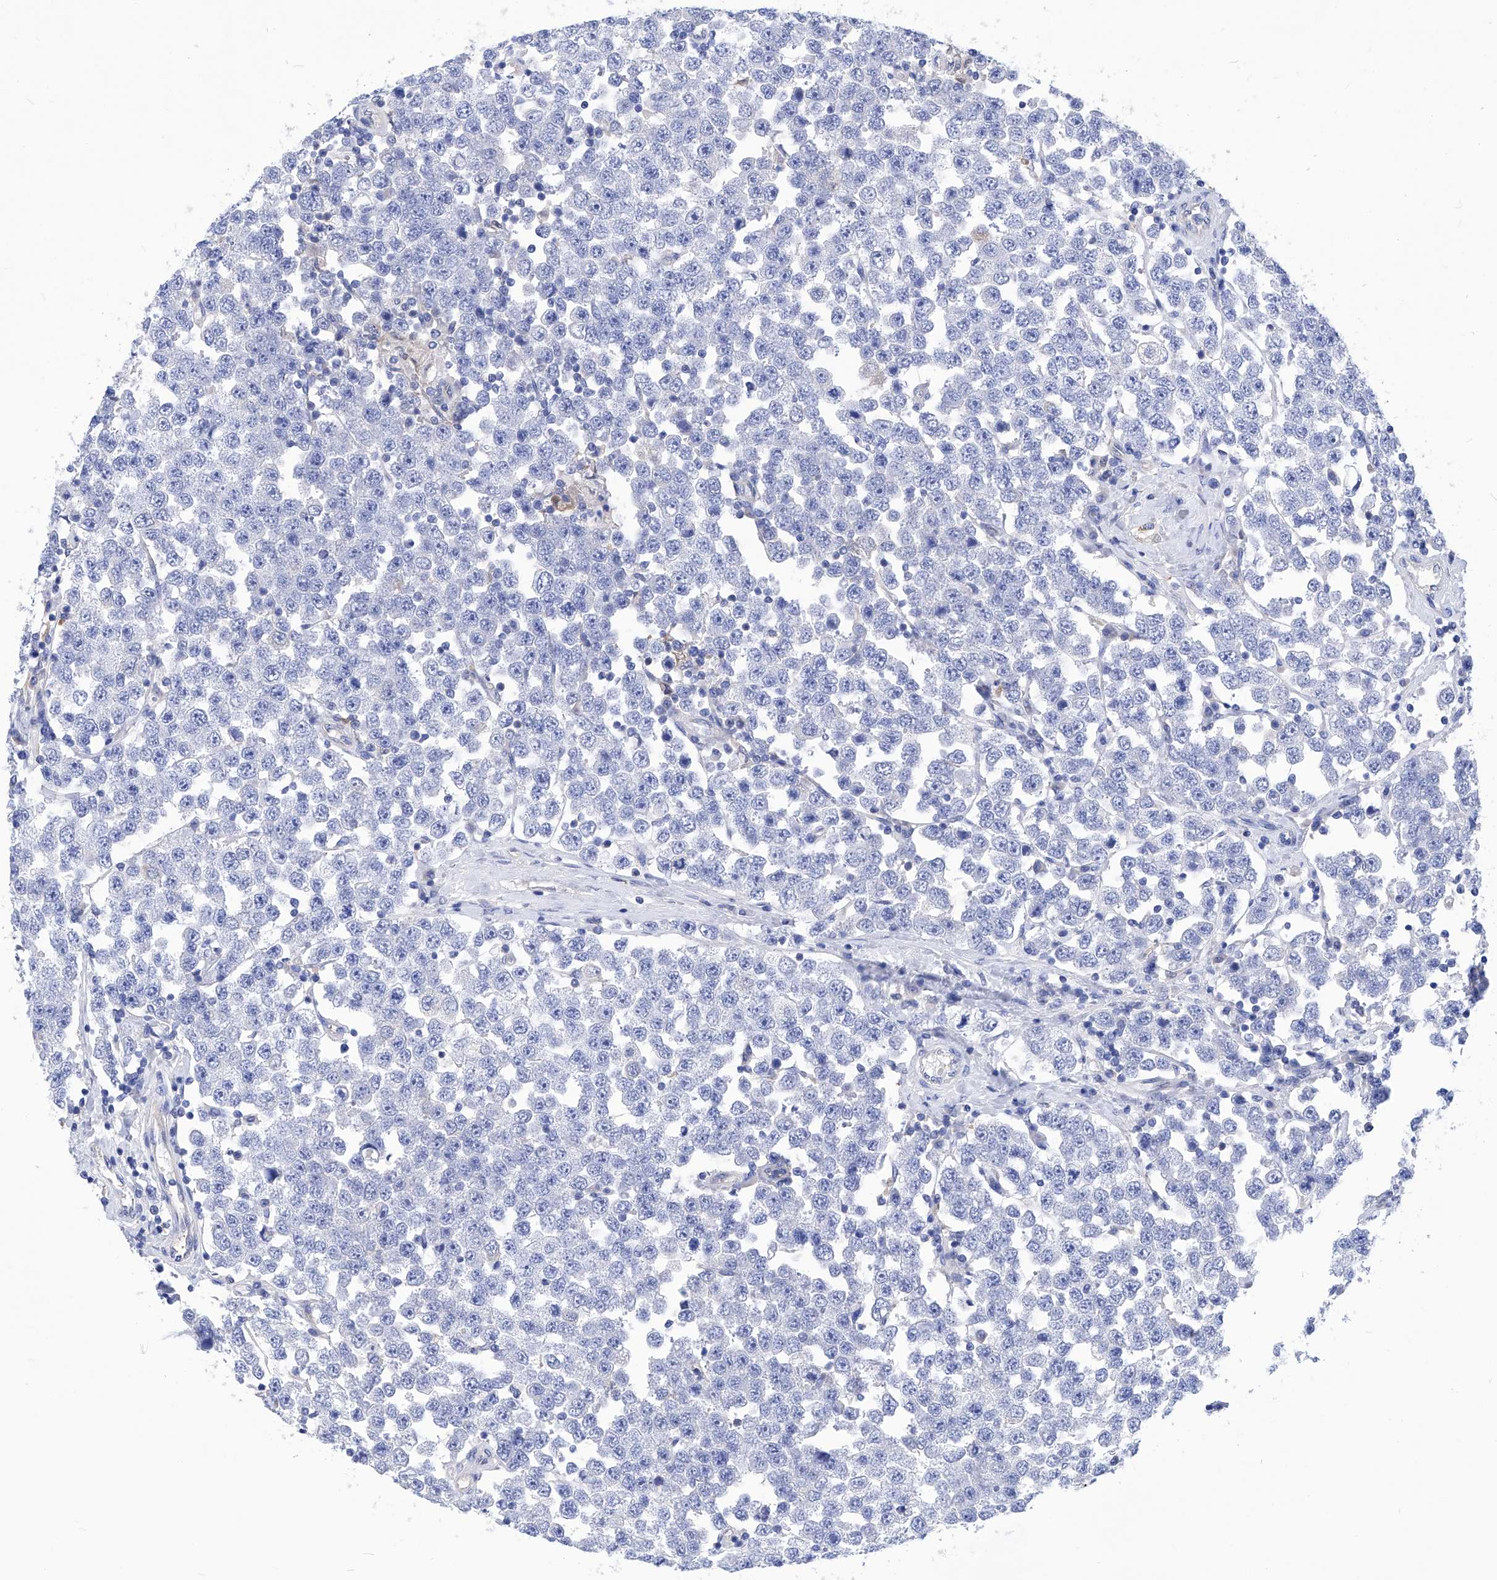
{"staining": {"intensity": "negative", "quantity": "none", "location": "none"}, "tissue": "testis cancer", "cell_type": "Tumor cells", "image_type": "cancer", "snomed": [{"axis": "morphology", "description": "Seminoma, NOS"}, {"axis": "topography", "description": "Testis"}], "caption": "Tumor cells are negative for protein expression in human testis cancer (seminoma).", "gene": "XPNPEP1", "patient": {"sex": "male", "age": 28}}